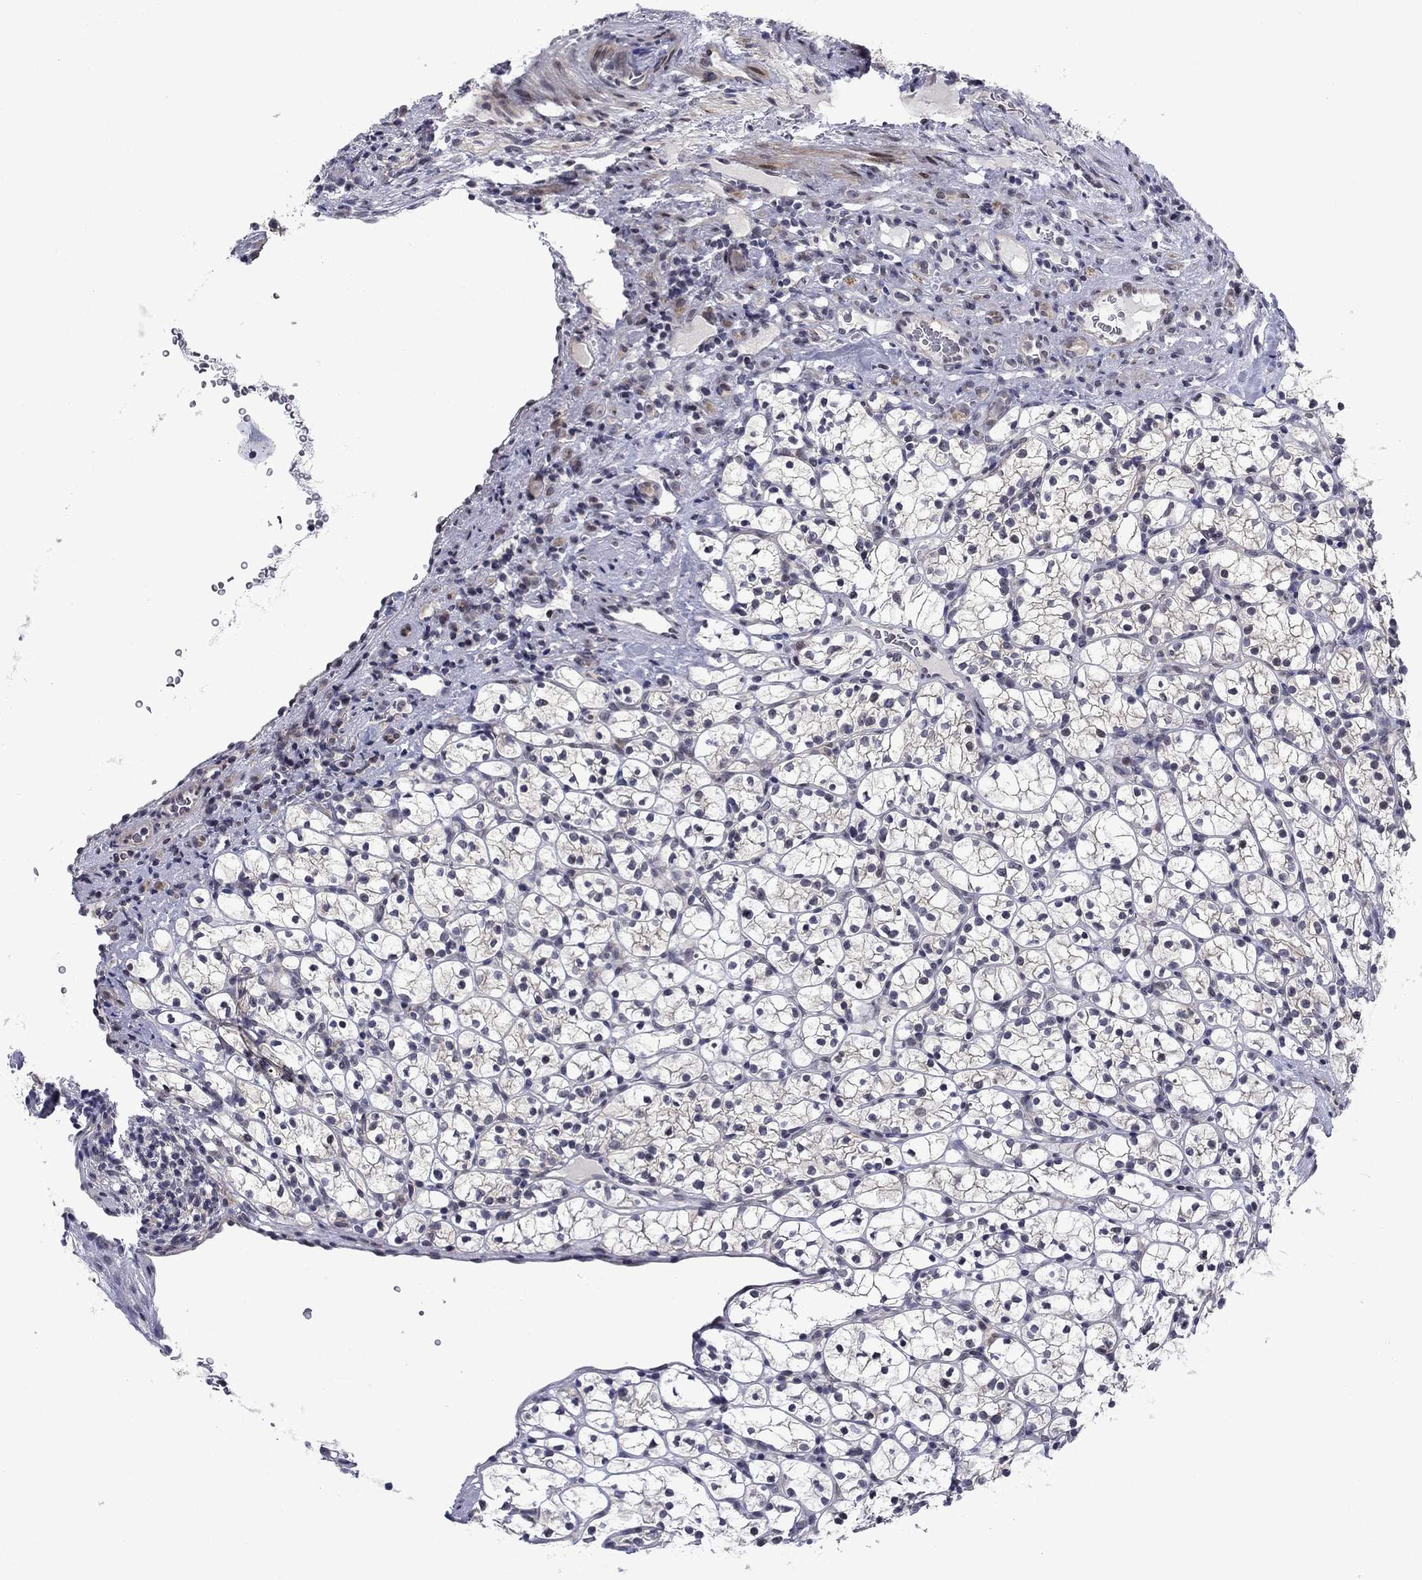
{"staining": {"intensity": "negative", "quantity": "none", "location": "none"}, "tissue": "renal cancer", "cell_type": "Tumor cells", "image_type": "cancer", "snomed": [{"axis": "morphology", "description": "Adenocarcinoma, NOS"}, {"axis": "topography", "description": "Kidney"}], "caption": "Protein analysis of renal cancer (adenocarcinoma) demonstrates no significant positivity in tumor cells.", "gene": "B3GAT1", "patient": {"sex": "female", "age": 89}}